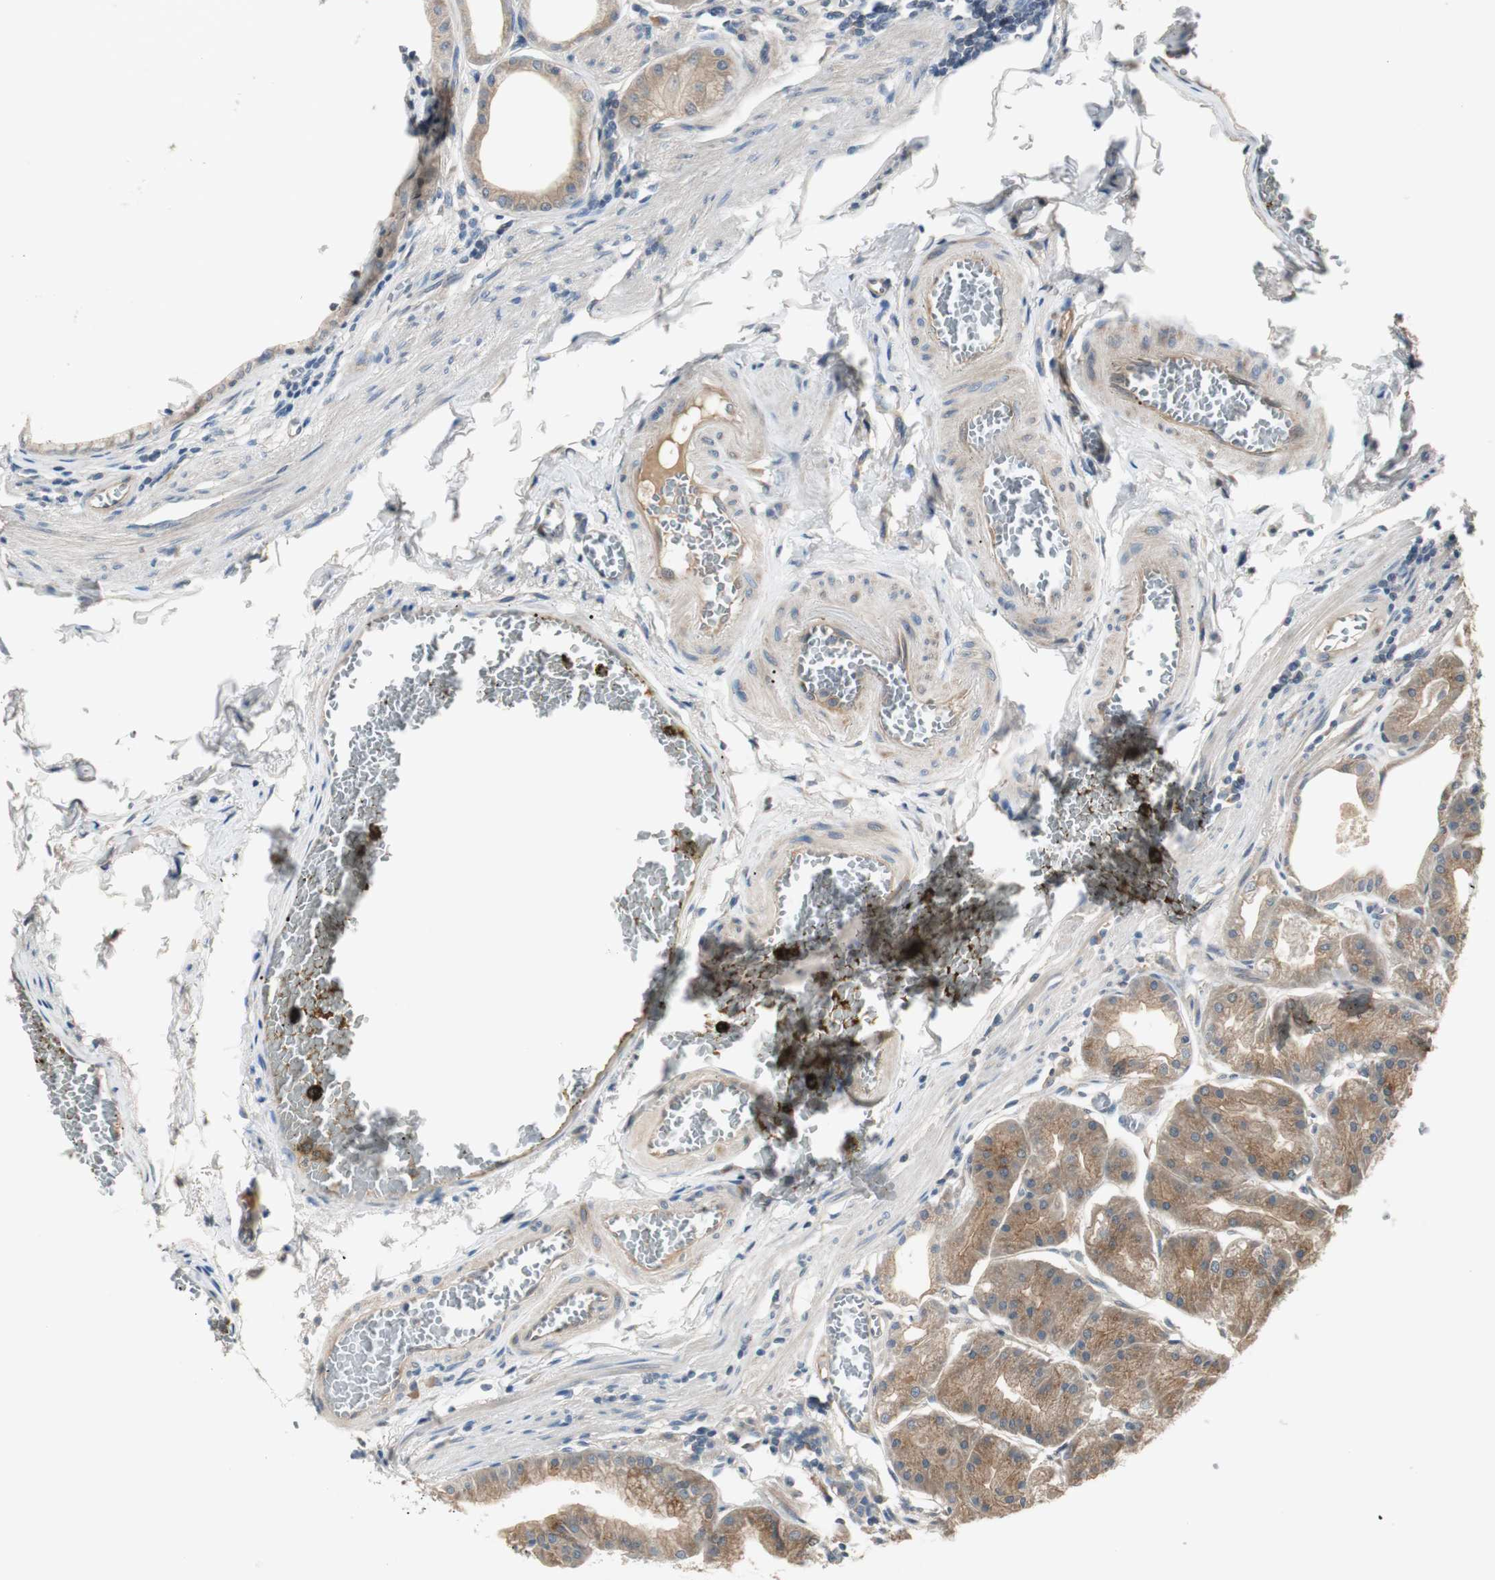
{"staining": {"intensity": "moderate", "quantity": ">75%", "location": "cytoplasmic/membranous"}, "tissue": "stomach", "cell_type": "Glandular cells", "image_type": "normal", "snomed": [{"axis": "morphology", "description": "Normal tissue, NOS"}, {"axis": "topography", "description": "Stomach, lower"}], "caption": "IHC histopathology image of unremarkable stomach: stomach stained using IHC shows medium levels of moderate protein expression localized specifically in the cytoplasmic/membranous of glandular cells, appearing as a cytoplasmic/membranous brown color.", "gene": "PRKAA1", "patient": {"sex": "male", "age": 71}}